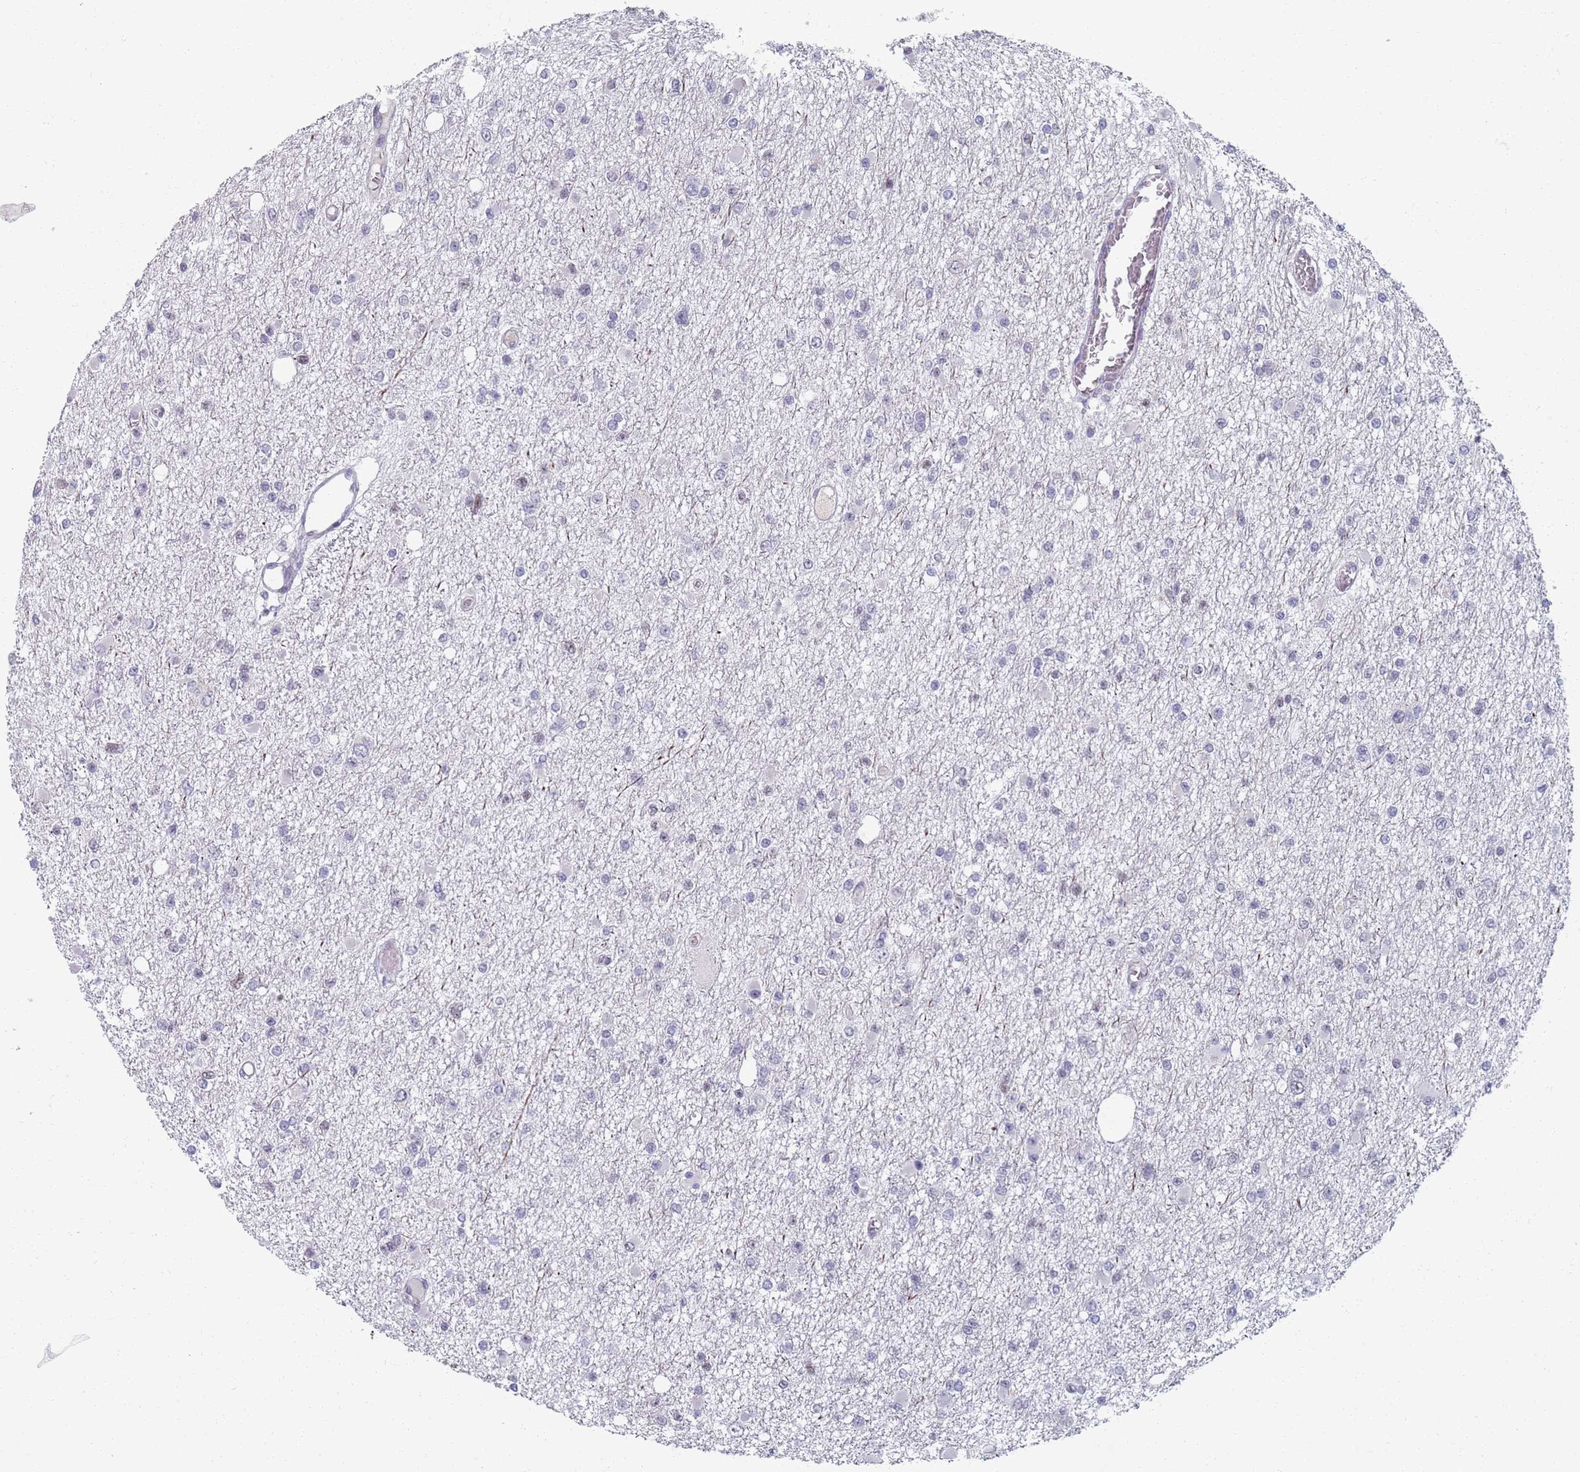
{"staining": {"intensity": "negative", "quantity": "none", "location": "none"}, "tissue": "glioma", "cell_type": "Tumor cells", "image_type": "cancer", "snomed": [{"axis": "morphology", "description": "Glioma, malignant, Low grade"}, {"axis": "topography", "description": "Brain"}], "caption": "Immunohistochemistry micrograph of glioma stained for a protein (brown), which exhibits no positivity in tumor cells.", "gene": "SAMD1", "patient": {"sex": "female", "age": 22}}